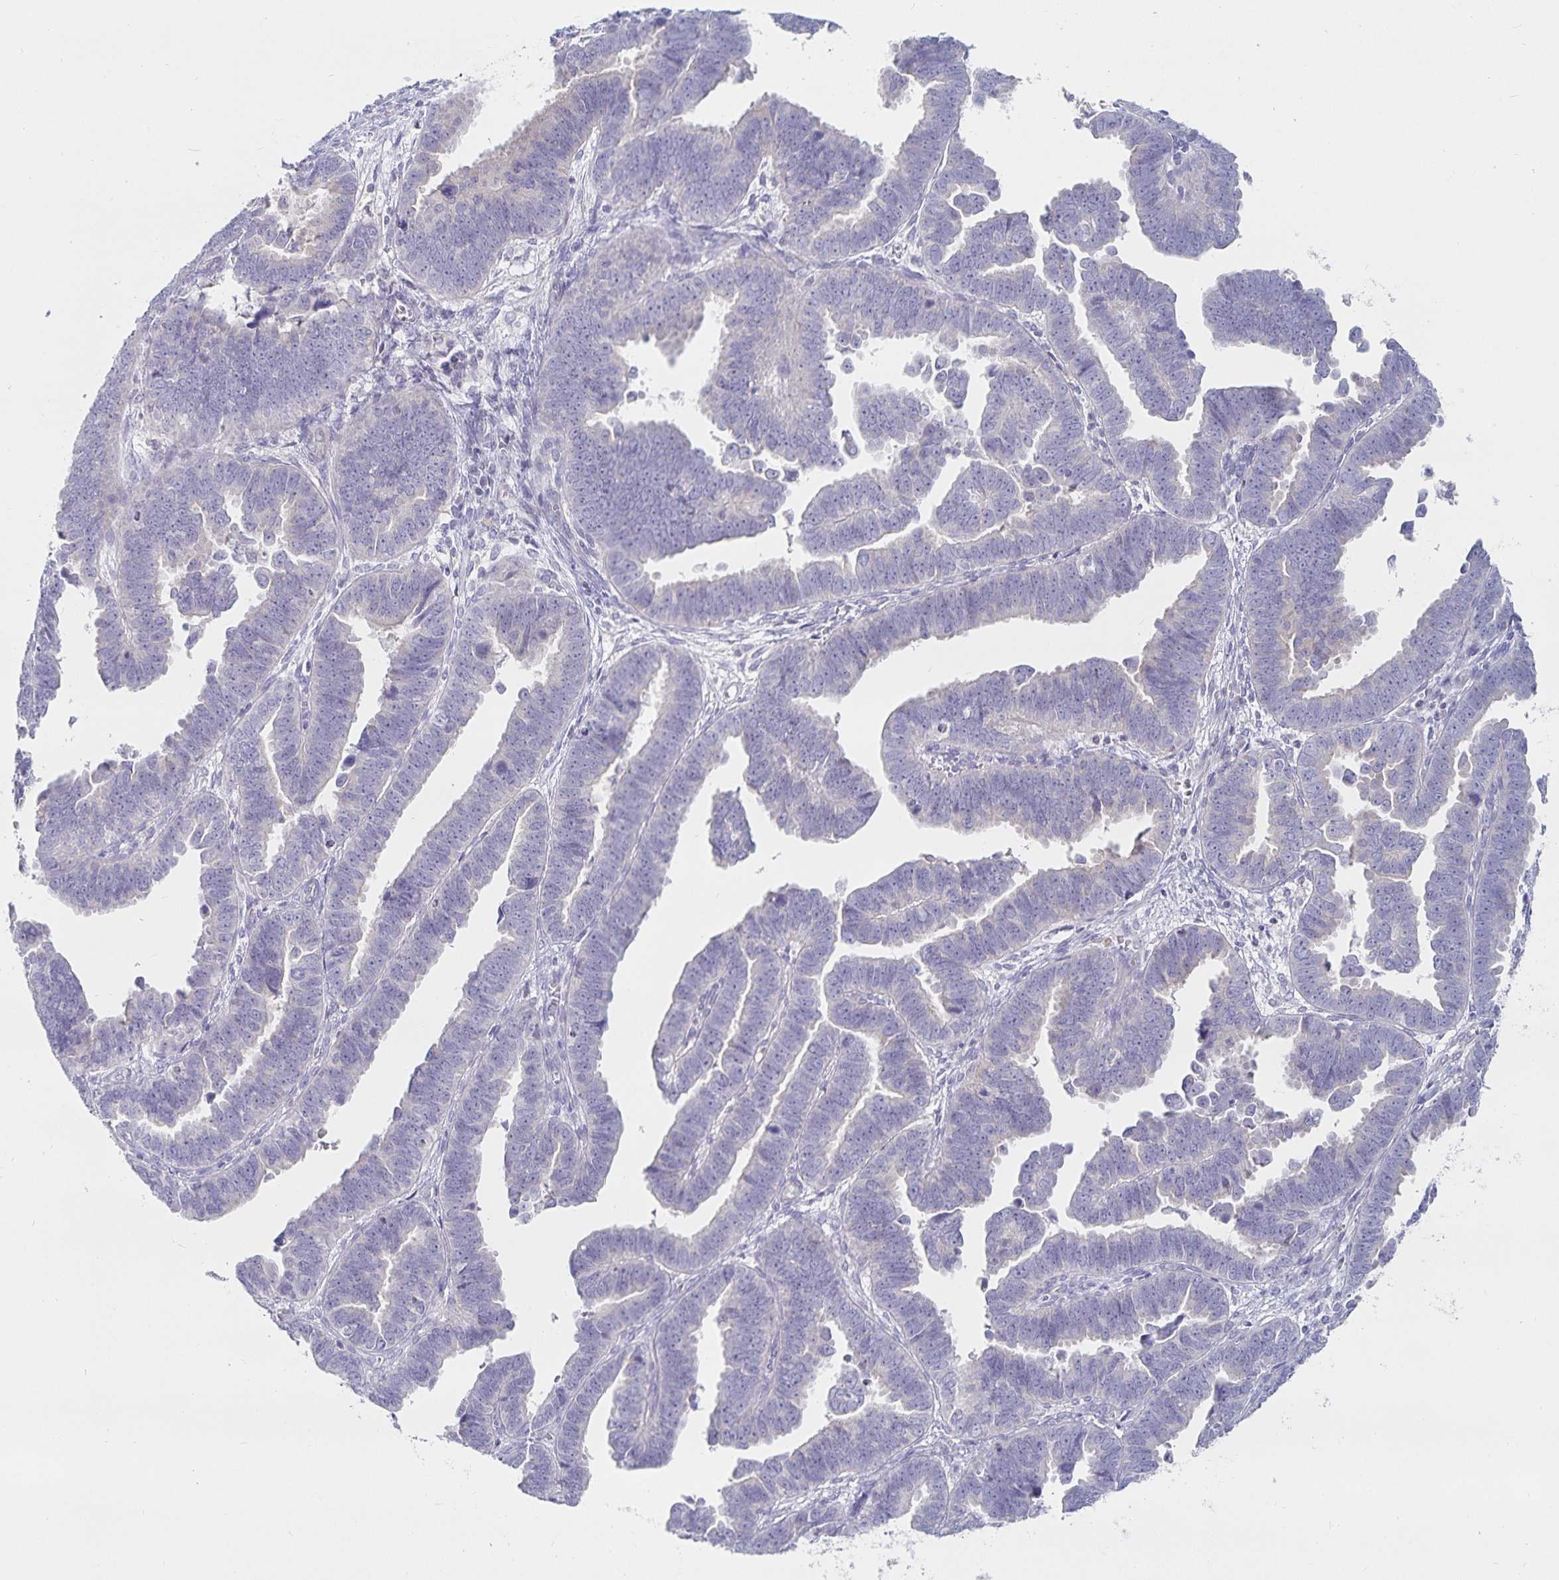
{"staining": {"intensity": "negative", "quantity": "none", "location": "none"}, "tissue": "endometrial cancer", "cell_type": "Tumor cells", "image_type": "cancer", "snomed": [{"axis": "morphology", "description": "Adenocarcinoma, NOS"}, {"axis": "topography", "description": "Endometrium"}], "caption": "Tumor cells show no significant expression in adenocarcinoma (endometrial).", "gene": "SFTPA1", "patient": {"sex": "female", "age": 75}}